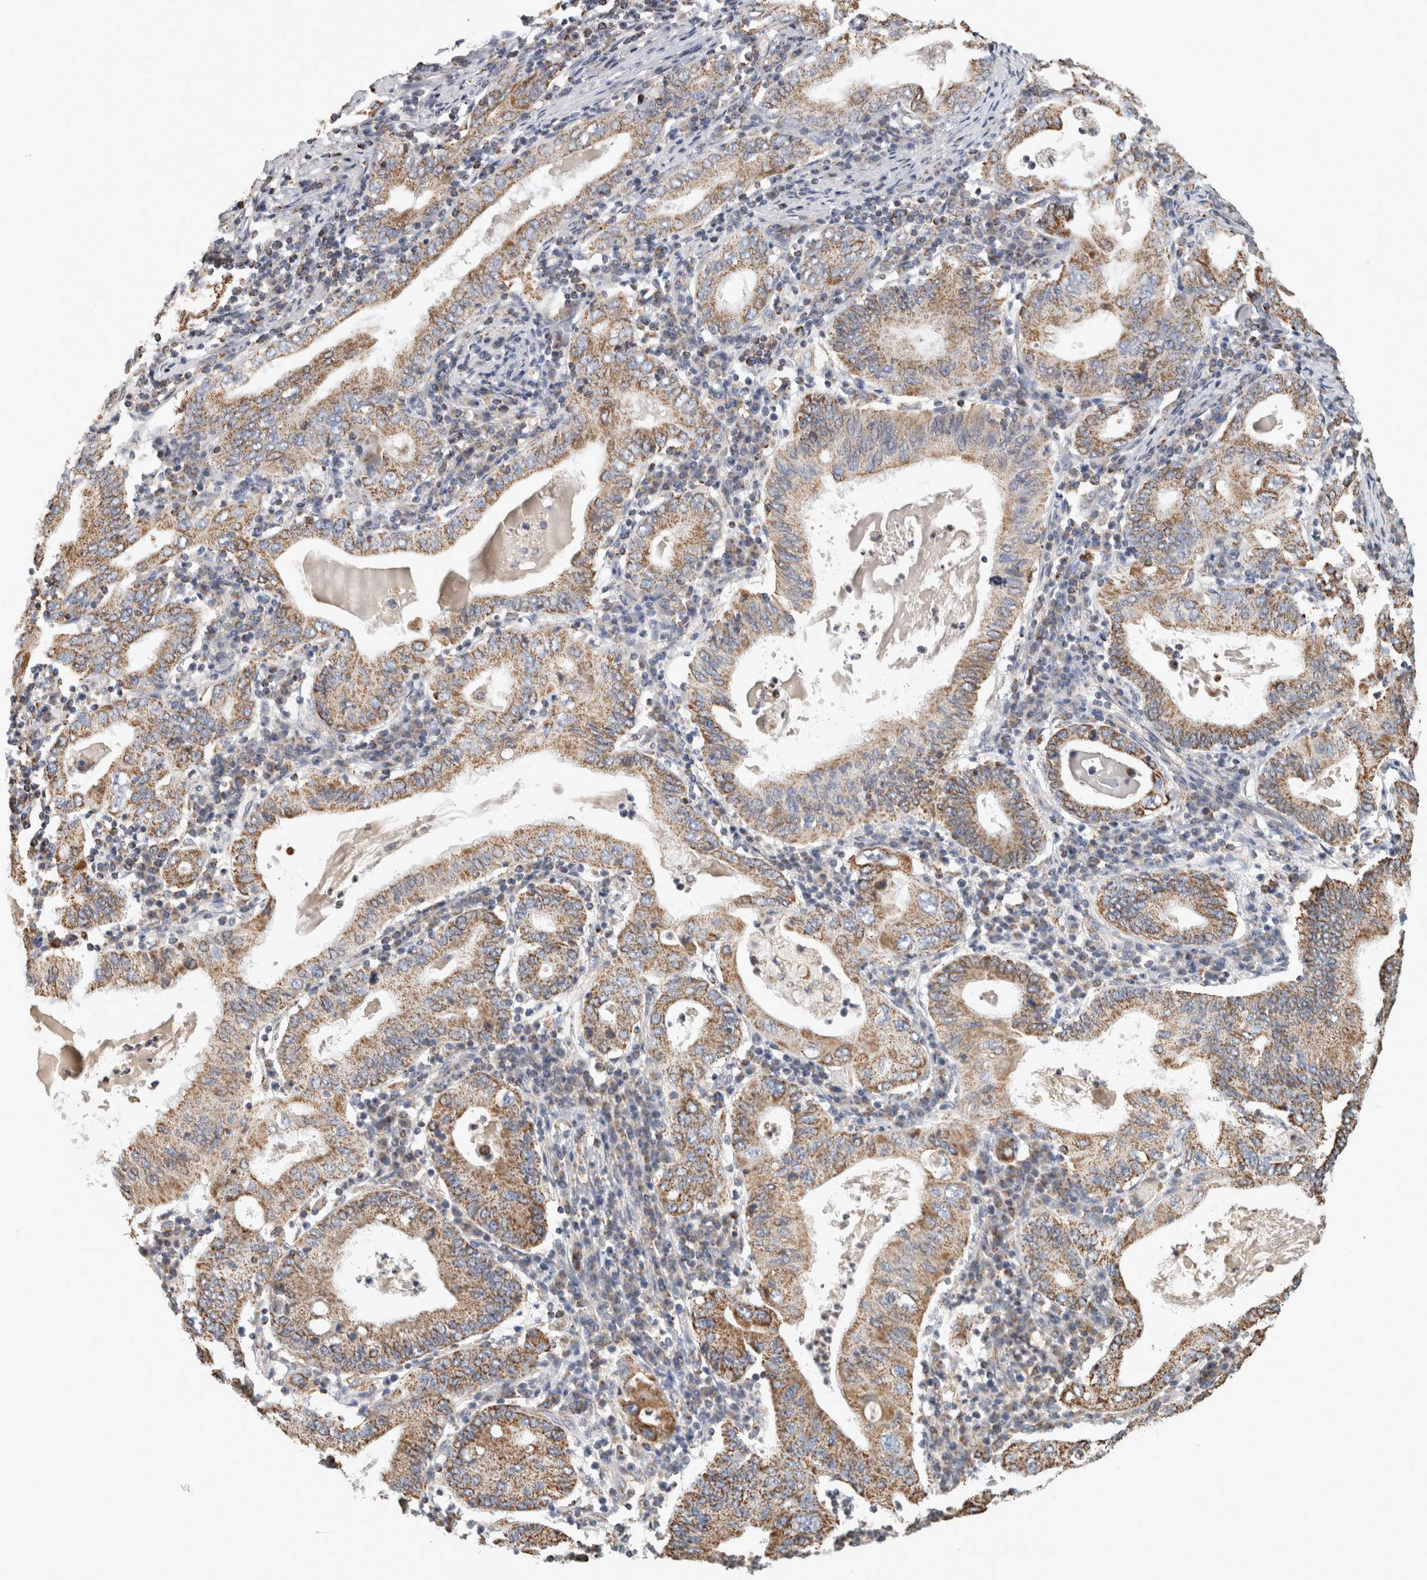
{"staining": {"intensity": "moderate", "quantity": ">75%", "location": "cytoplasmic/membranous"}, "tissue": "stomach cancer", "cell_type": "Tumor cells", "image_type": "cancer", "snomed": [{"axis": "morphology", "description": "Normal tissue, NOS"}, {"axis": "morphology", "description": "Adenocarcinoma, NOS"}, {"axis": "topography", "description": "Esophagus"}, {"axis": "topography", "description": "Stomach, upper"}, {"axis": "topography", "description": "Peripheral nerve tissue"}], "caption": "Moderate cytoplasmic/membranous staining for a protein is present in approximately >75% of tumor cells of stomach adenocarcinoma using immunohistochemistry (IHC).", "gene": "ST8SIA1", "patient": {"sex": "male", "age": 62}}